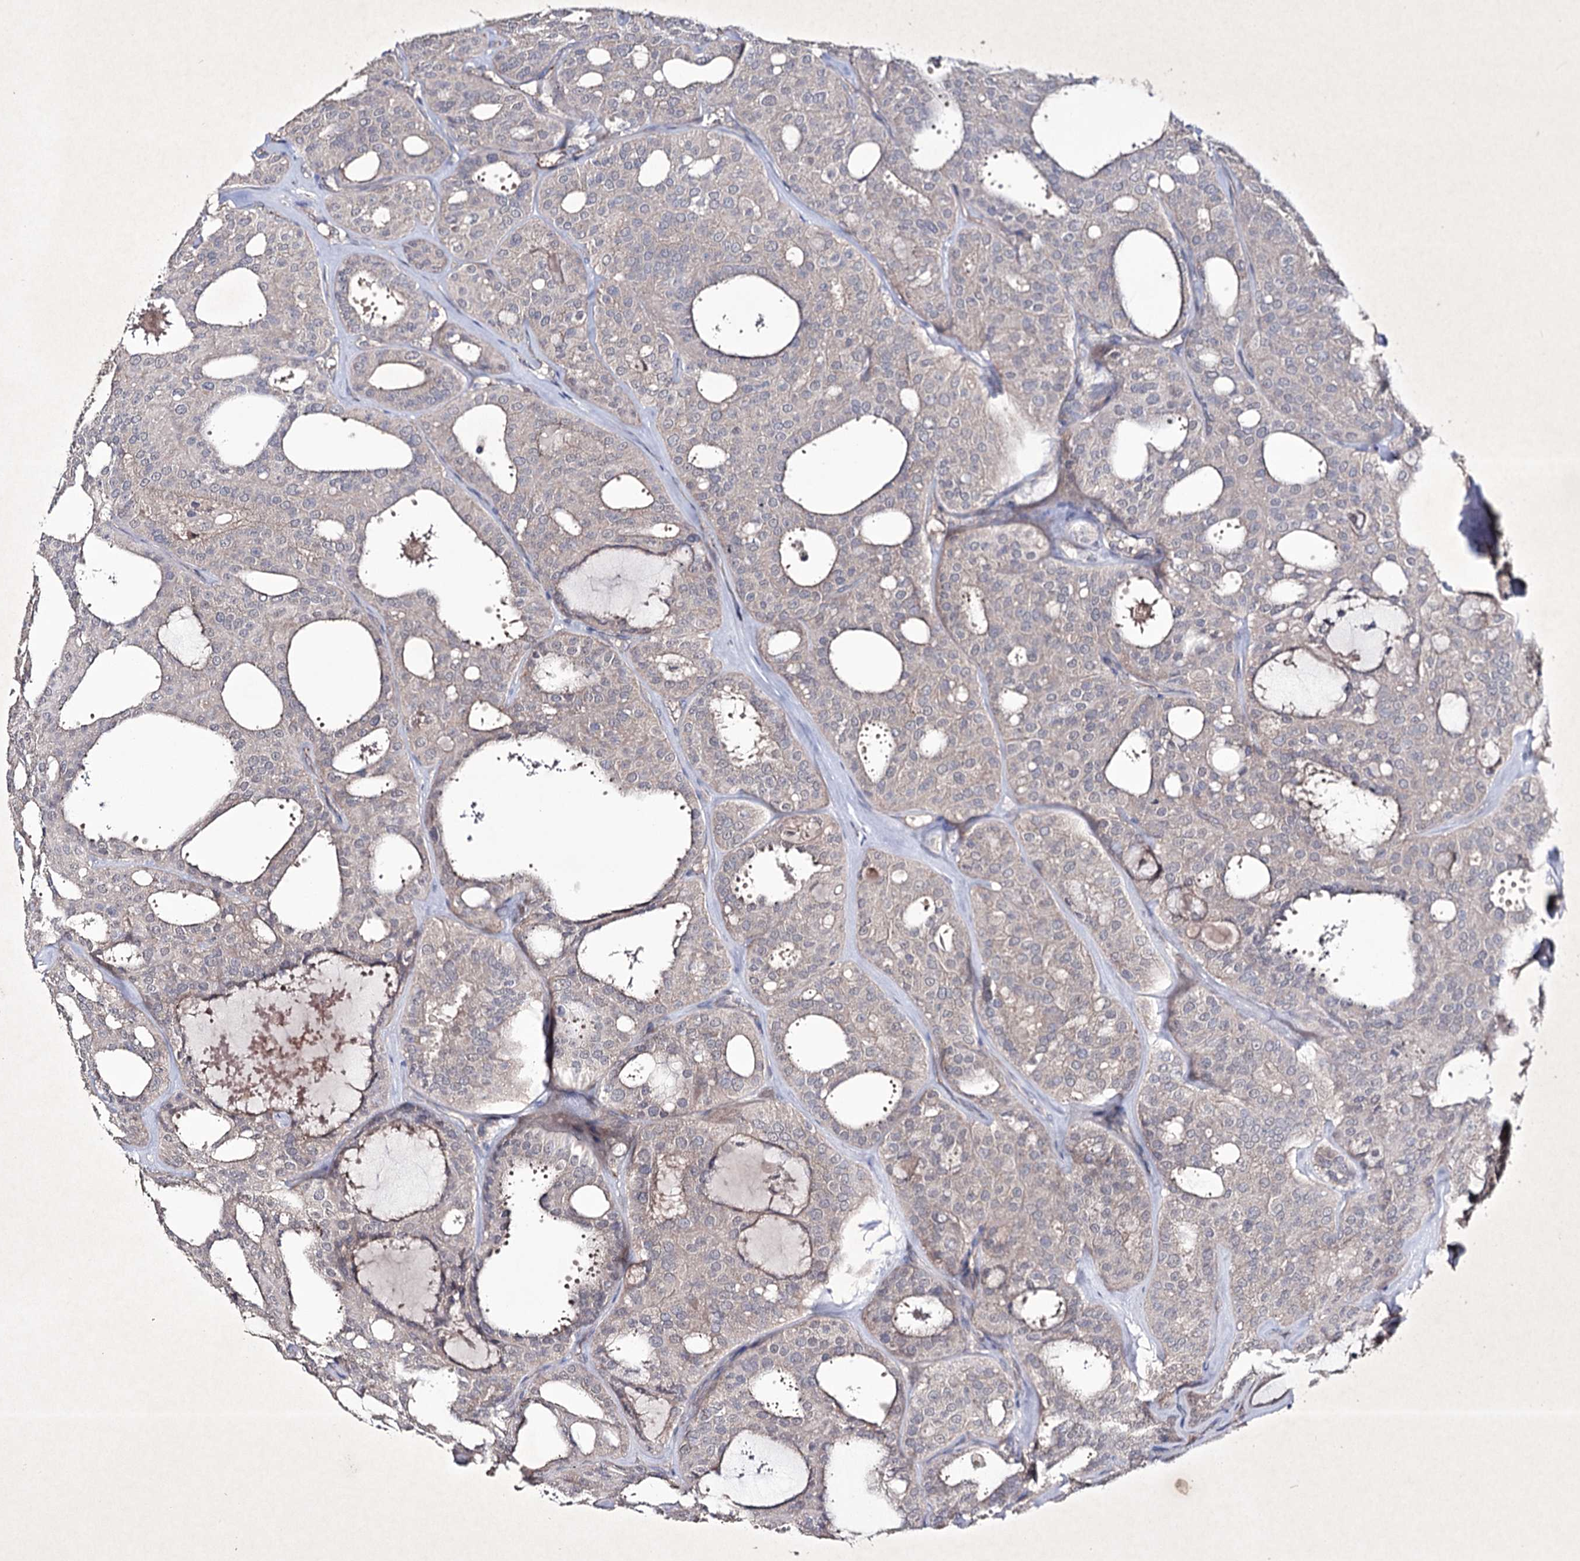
{"staining": {"intensity": "negative", "quantity": "none", "location": "none"}, "tissue": "thyroid cancer", "cell_type": "Tumor cells", "image_type": "cancer", "snomed": [{"axis": "morphology", "description": "Follicular adenoma carcinoma, NOS"}, {"axis": "topography", "description": "Thyroid gland"}], "caption": "Tumor cells show no significant protein positivity in thyroid follicular adenoma carcinoma. (Stains: DAB (3,3'-diaminobenzidine) IHC with hematoxylin counter stain, Microscopy: brightfield microscopy at high magnification).", "gene": "SEMA4G", "patient": {"sex": "male", "age": 75}}